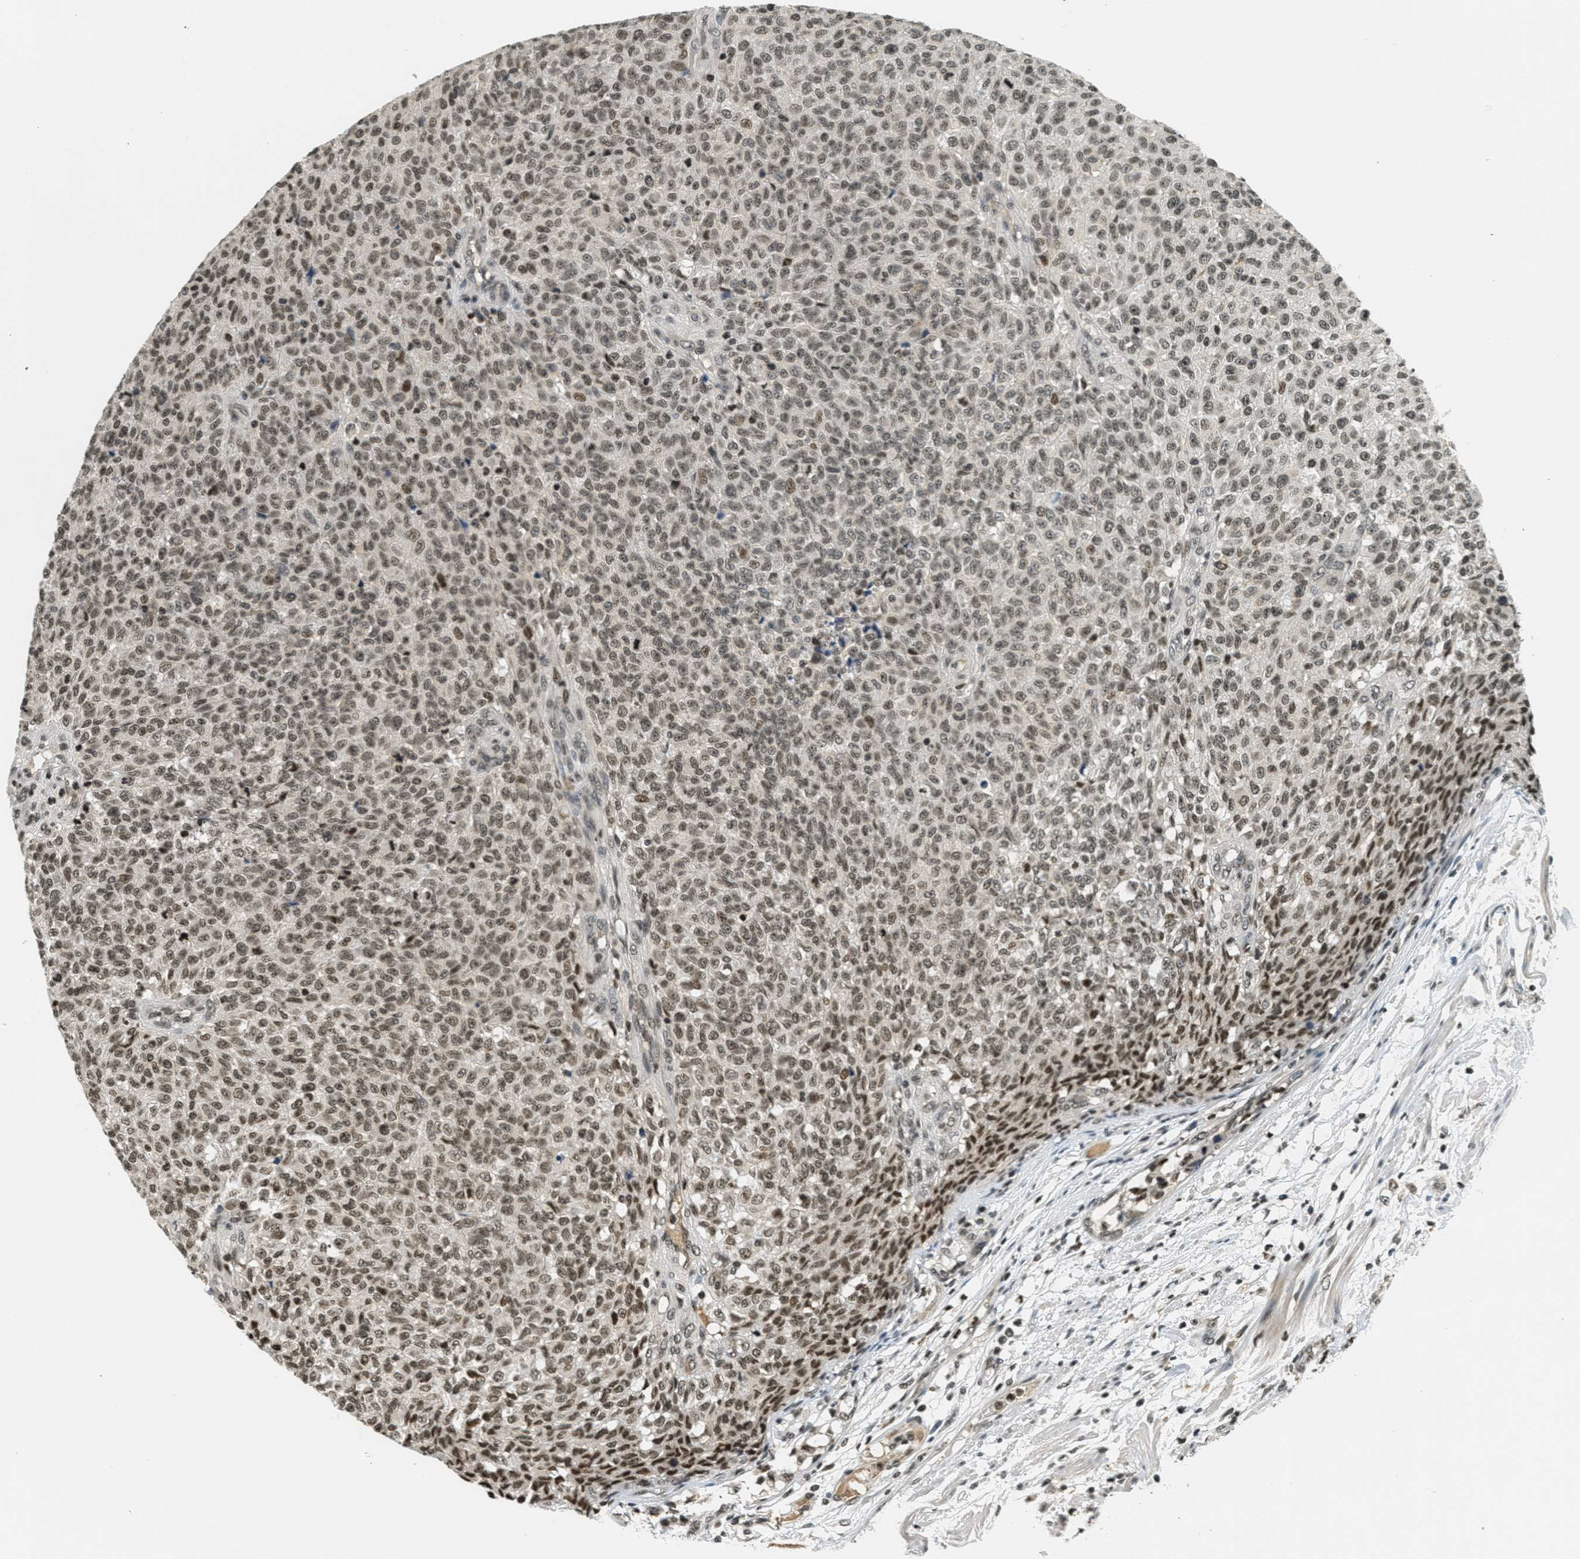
{"staining": {"intensity": "moderate", "quantity": ">75%", "location": "nuclear"}, "tissue": "testis cancer", "cell_type": "Tumor cells", "image_type": "cancer", "snomed": [{"axis": "morphology", "description": "Seminoma, NOS"}, {"axis": "topography", "description": "Testis"}], "caption": "Immunohistochemical staining of seminoma (testis) shows medium levels of moderate nuclear protein positivity in approximately >75% of tumor cells. (Stains: DAB (3,3'-diaminobenzidine) in brown, nuclei in blue, Microscopy: brightfield microscopy at high magnification).", "gene": "LDB2", "patient": {"sex": "male", "age": 59}}